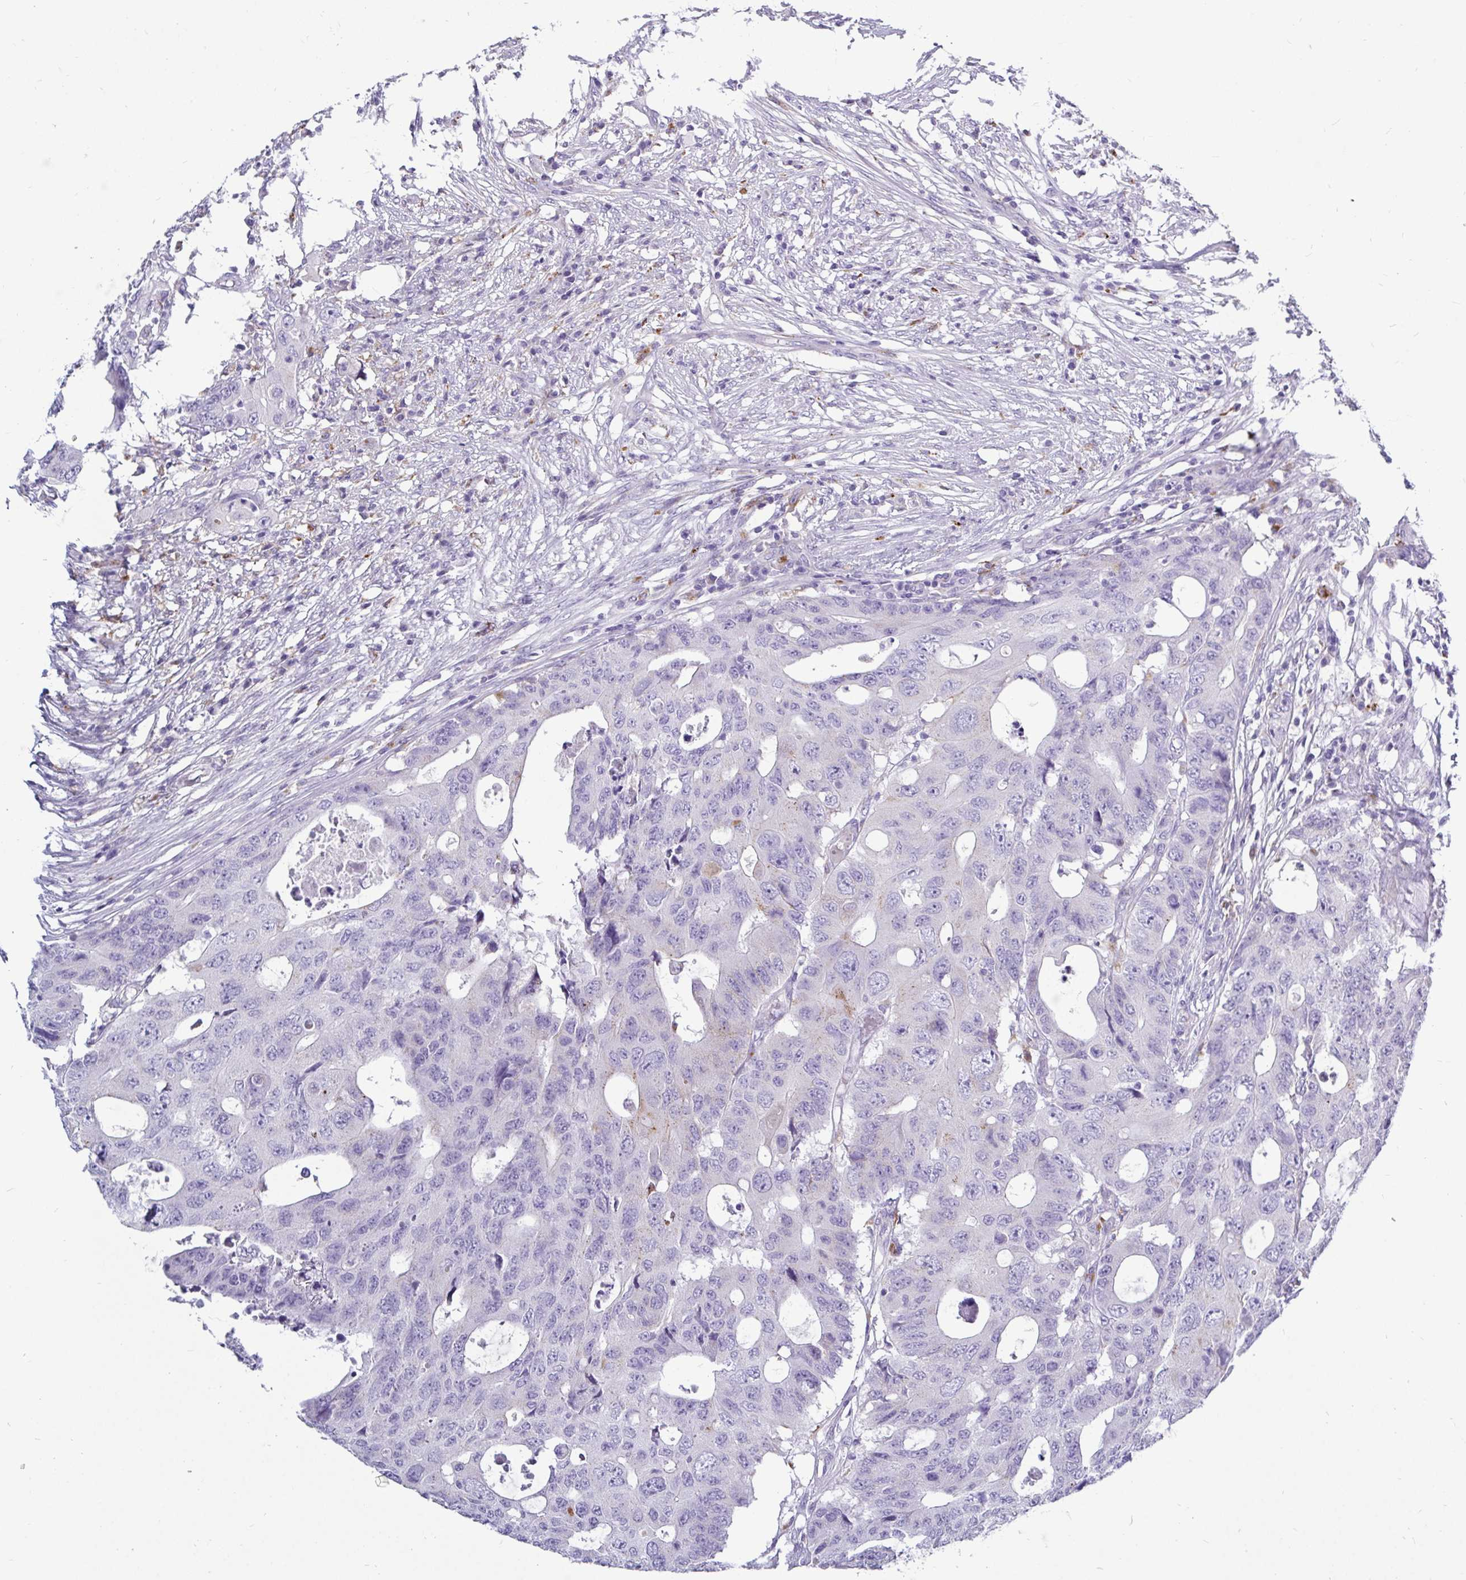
{"staining": {"intensity": "negative", "quantity": "none", "location": "none"}, "tissue": "colorectal cancer", "cell_type": "Tumor cells", "image_type": "cancer", "snomed": [{"axis": "morphology", "description": "Adenocarcinoma, NOS"}, {"axis": "topography", "description": "Colon"}], "caption": "Tumor cells show no significant staining in colorectal cancer (adenocarcinoma).", "gene": "CTSZ", "patient": {"sex": "male", "age": 71}}